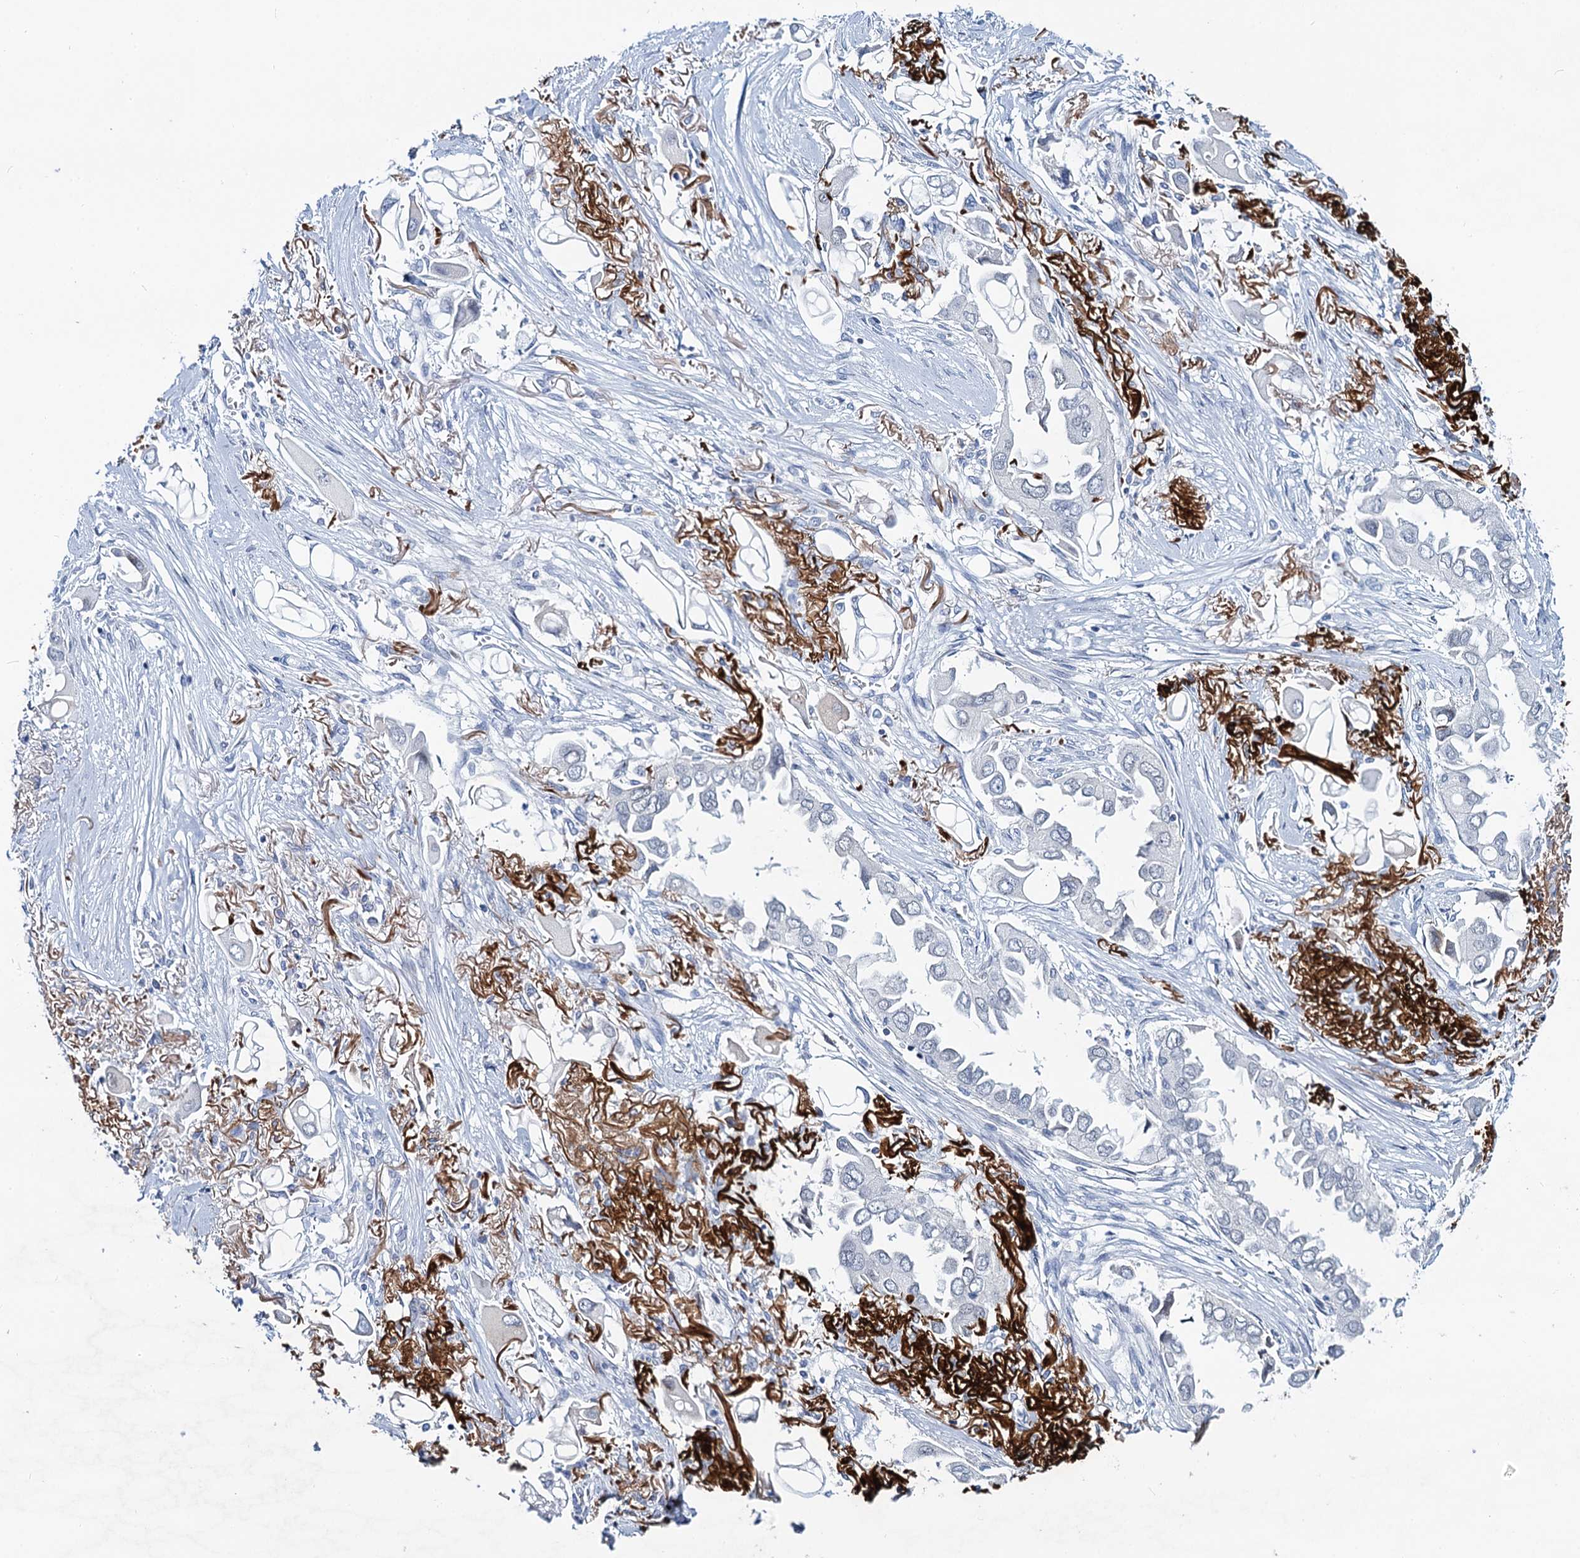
{"staining": {"intensity": "negative", "quantity": "none", "location": "none"}, "tissue": "lung cancer", "cell_type": "Tumor cells", "image_type": "cancer", "snomed": [{"axis": "morphology", "description": "Adenocarcinoma, NOS"}, {"axis": "topography", "description": "Lung"}], "caption": "This is an IHC photomicrograph of human adenocarcinoma (lung). There is no expression in tumor cells.", "gene": "TOX3", "patient": {"sex": "female", "age": 76}}